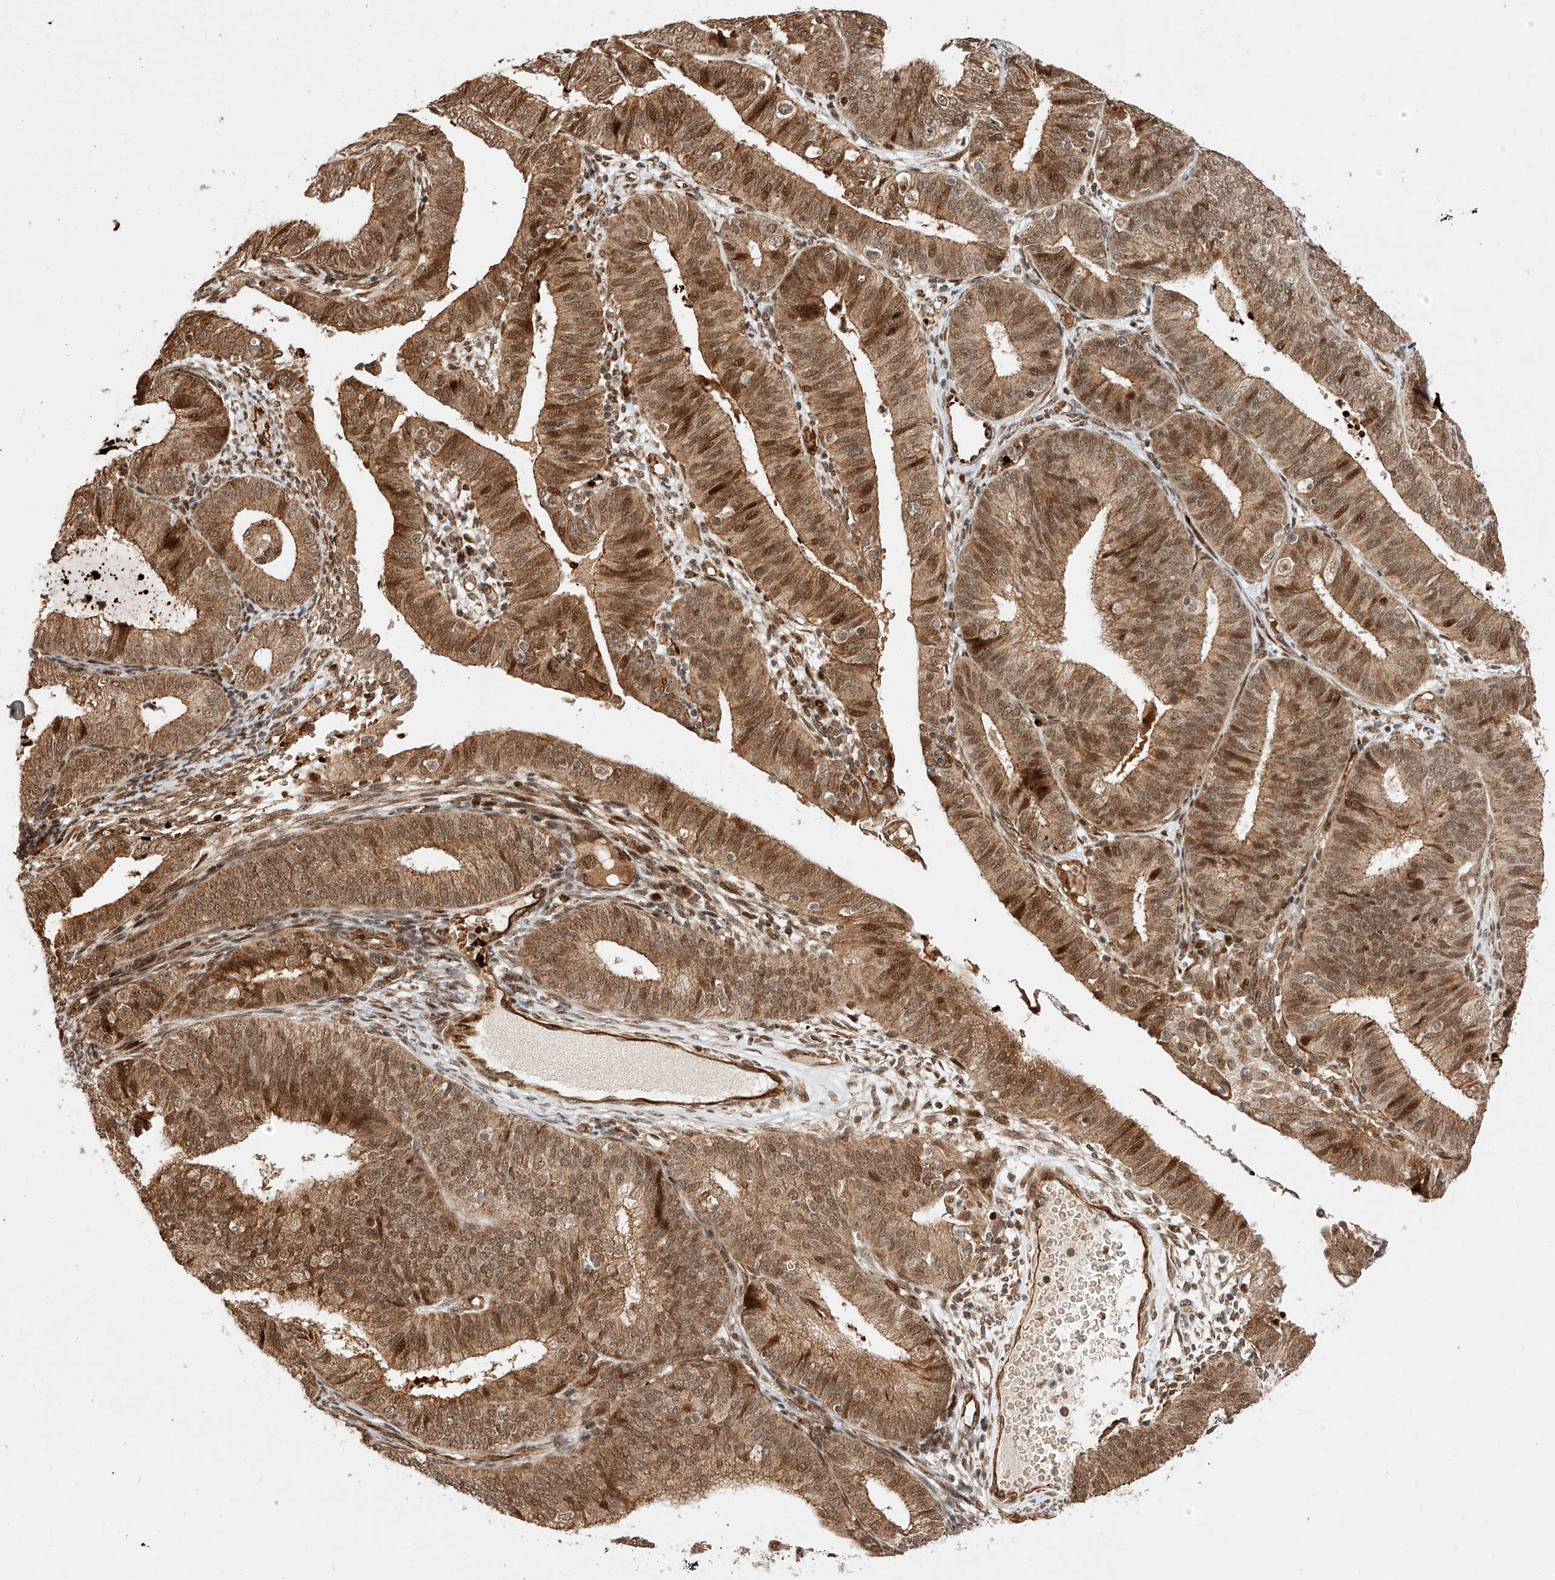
{"staining": {"intensity": "moderate", "quantity": ">75%", "location": "cytoplasmic/membranous,nuclear"}, "tissue": "endometrial cancer", "cell_type": "Tumor cells", "image_type": "cancer", "snomed": [{"axis": "morphology", "description": "Adenocarcinoma, NOS"}, {"axis": "topography", "description": "Endometrium"}], "caption": "Immunohistochemical staining of adenocarcinoma (endometrial) displays moderate cytoplasmic/membranous and nuclear protein staining in about >75% of tumor cells.", "gene": "THTPA", "patient": {"sex": "female", "age": 51}}